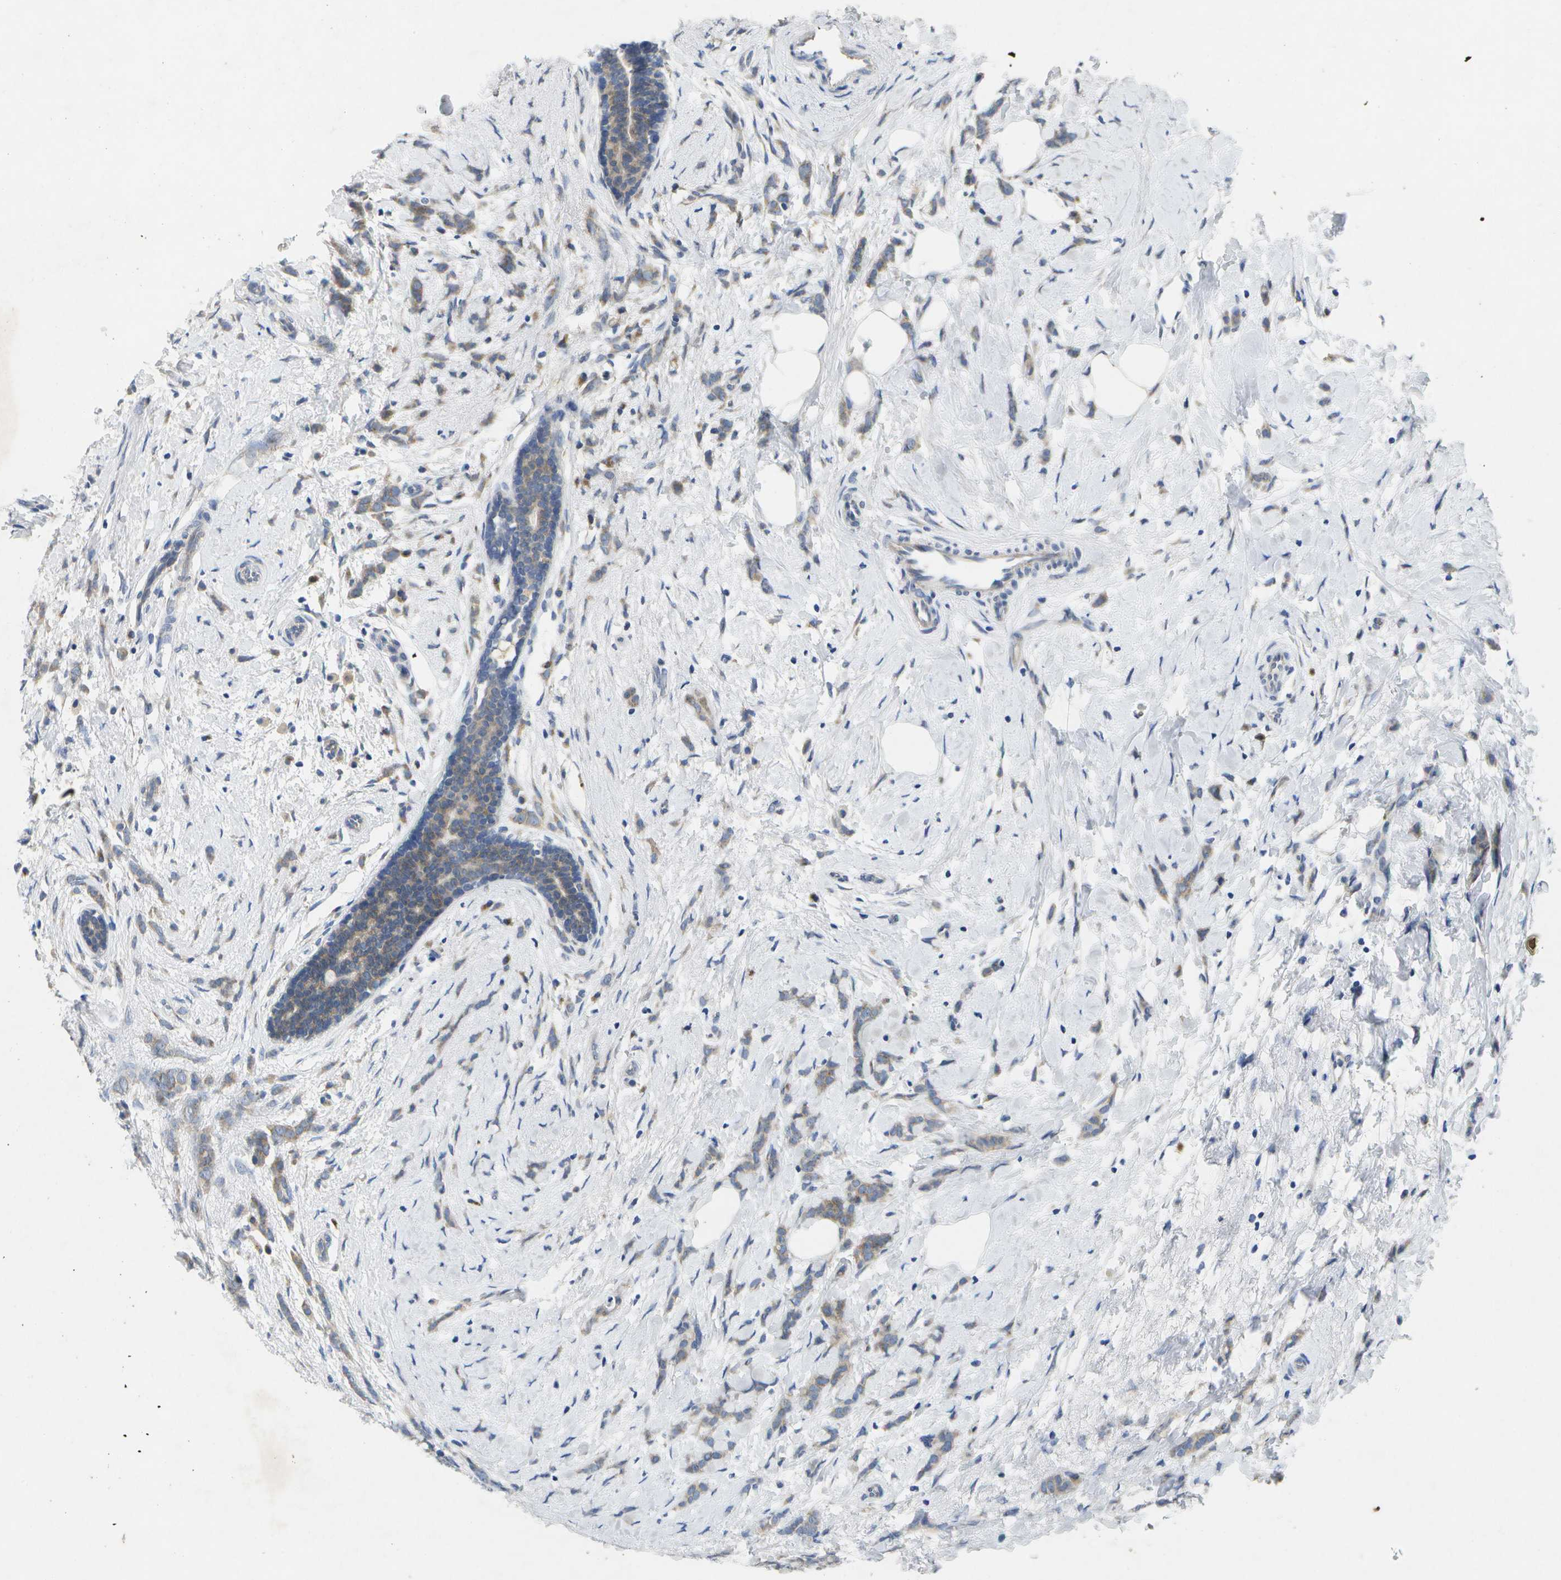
{"staining": {"intensity": "weak", "quantity": ">75%", "location": "cytoplasmic/membranous"}, "tissue": "breast cancer", "cell_type": "Tumor cells", "image_type": "cancer", "snomed": [{"axis": "morphology", "description": "Lobular carcinoma, in situ"}, {"axis": "morphology", "description": "Lobular carcinoma"}, {"axis": "topography", "description": "Breast"}], "caption": "Immunohistochemistry photomicrograph of neoplastic tissue: human lobular carcinoma in situ (breast) stained using immunohistochemistry exhibits low levels of weak protein expression localized specifically in the cytoplasmic/membranous of tumor cells, appearing as a cytoplasmic/membranous brown color.", "gene": "KDELR1", "patient": {"sex": "female", "age": 41}}